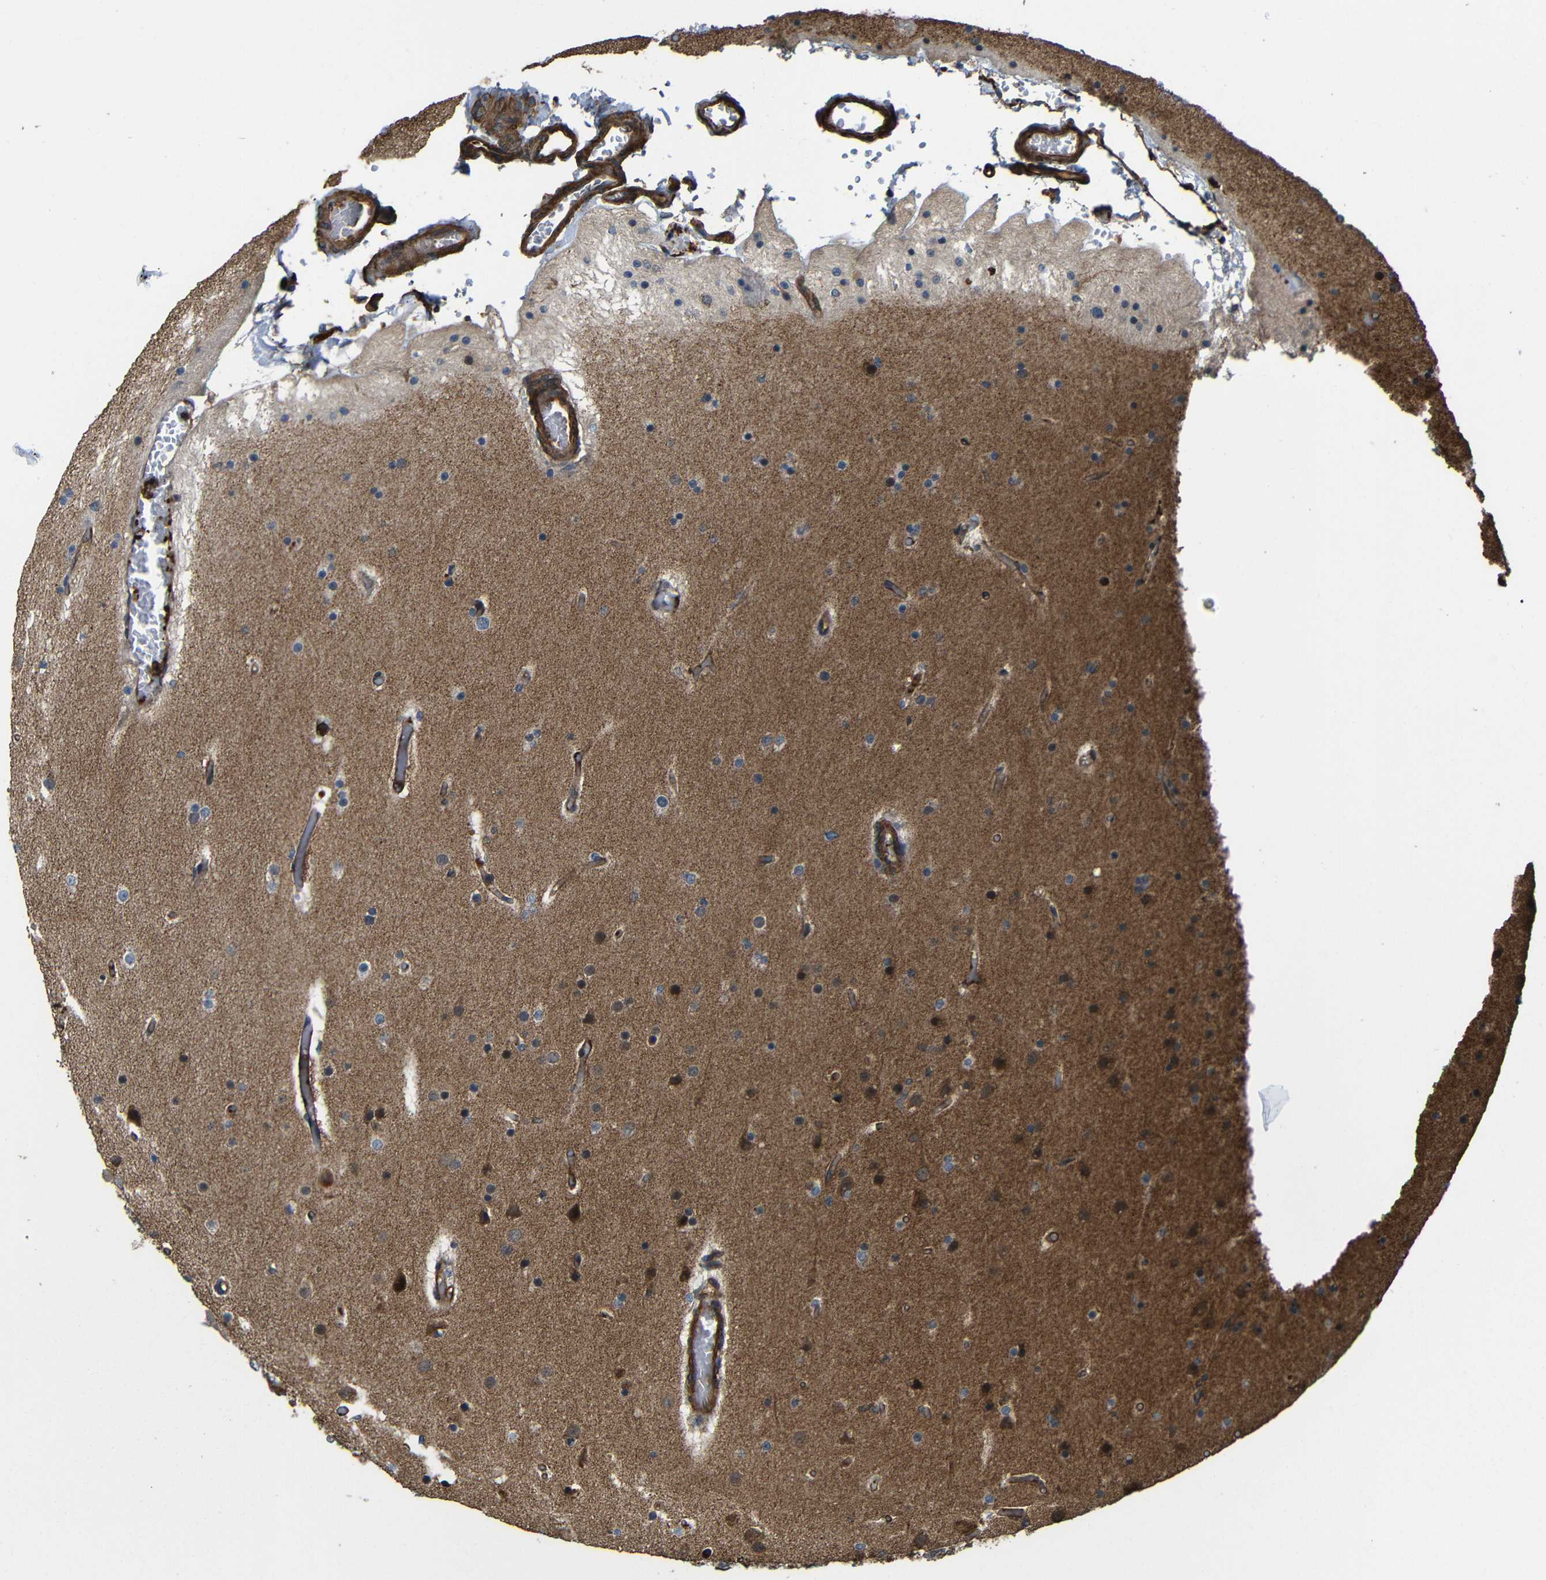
{"staining": {"intensity": "moderate", "quantity": "25%-75%", "location": "cytoplasmic/membranous"}, "tissue": "glioma", "cell_type": "Tumor cells", "image_type": "cancer", "snomed": [{"axis": "morphology", "description": "Glioma, malignant, High grade"}, {"axis": "topography", "description": "Cerebral cortex"}], "caption": "High-magnification brightfield microscopy of malignant glioma (high-grade) stained with DAB (3,3'-diaminobenzidine) (brown) and counterstained with hematoxylin (blue). tumor cells exhibit moderate cytoplasmic/membranous expression is present in about25%-75% of cells. The staining was performed using DAB to visualize the protein expression in brown, while the nuclei were stained in blue with hematoxylin (Magnification: 20x).", "gene": "PTCH1", "patient": {"sex": "female", "age": 36}}